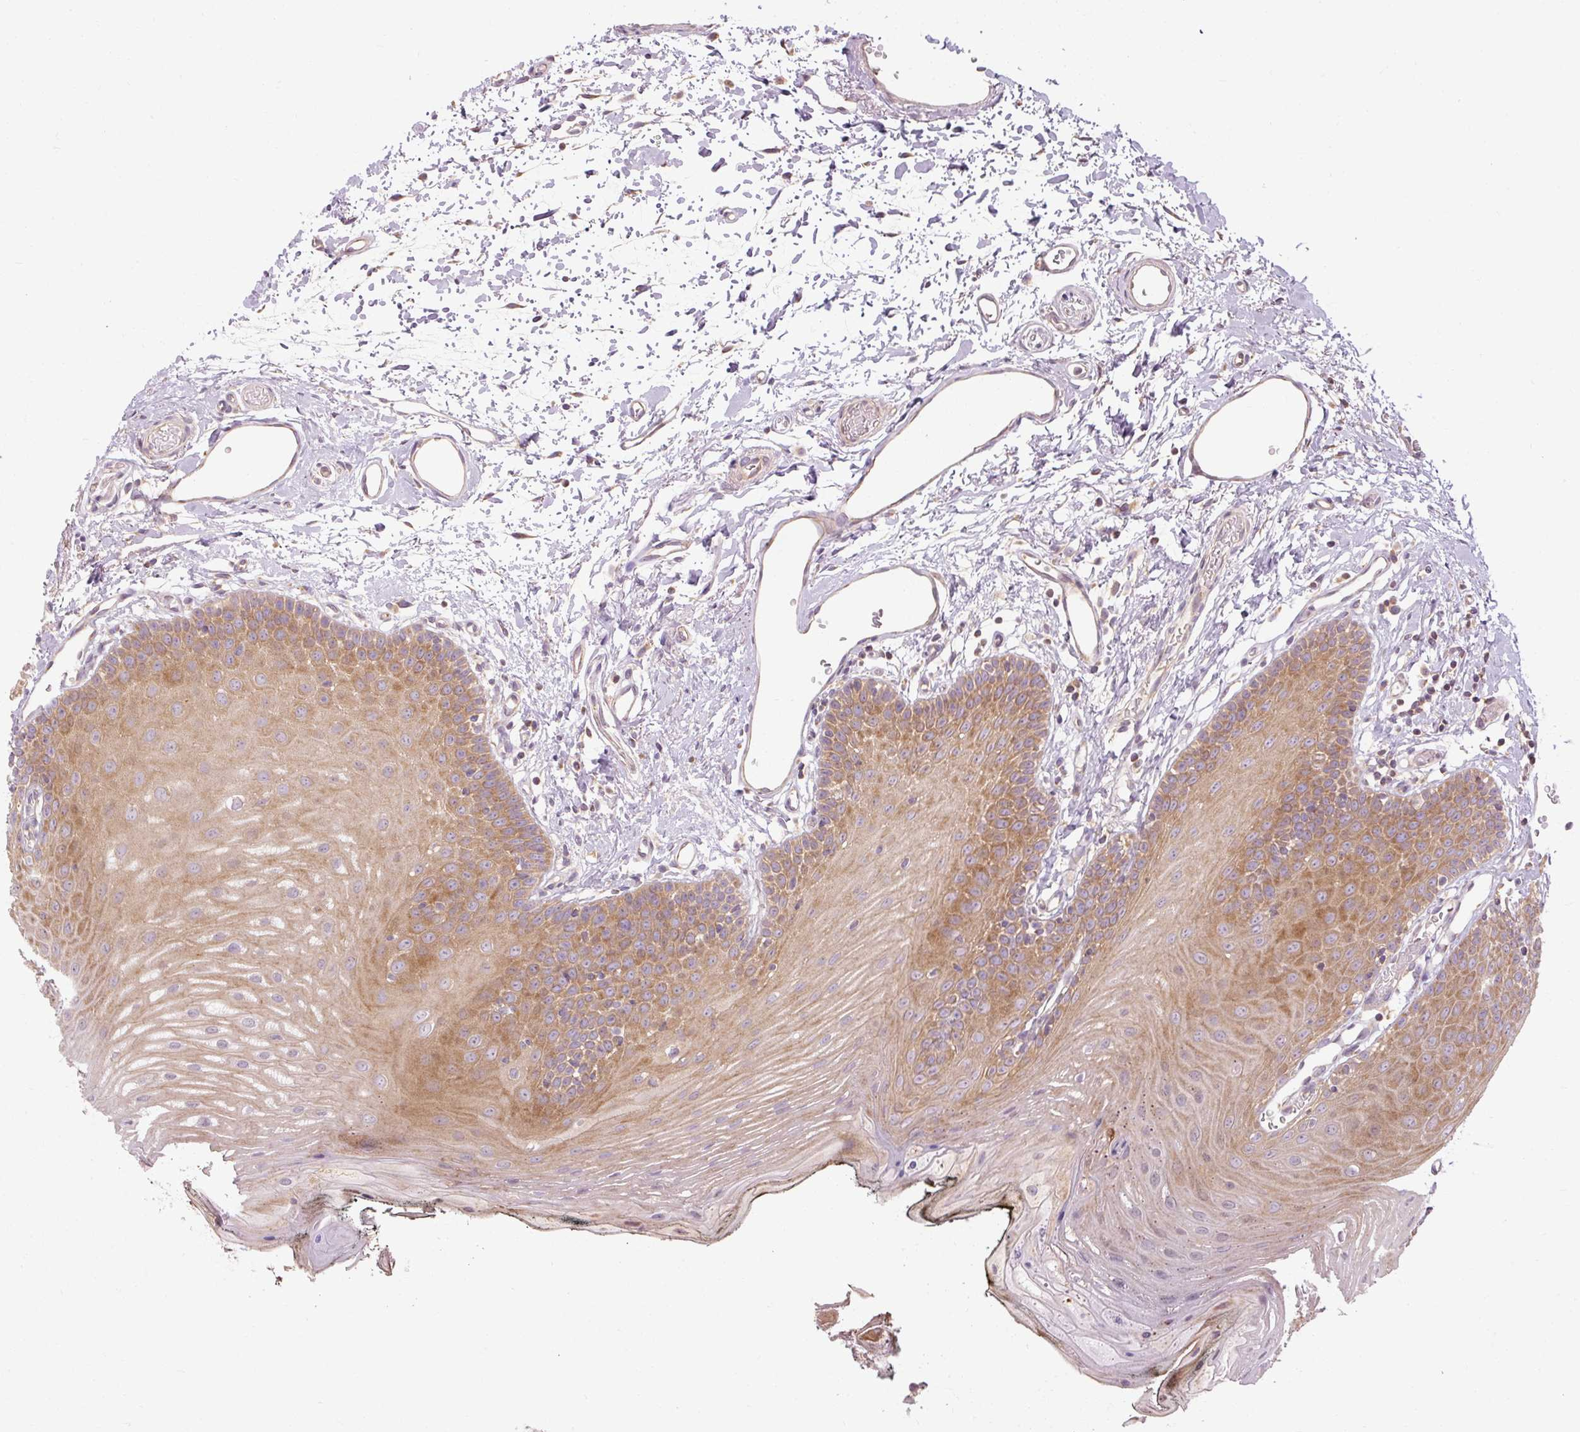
{"staining": {"intensity": "moderate", "quantity": ">75%", "location": "cytoplasmic/membranous"}, "tissue": "oral mucosa", "cell_type": "Squamous epithelial cells", "image_type": "normal", "snomed": [{"axis": "morphology", "description": "Normal tissue, NOS"}, {"axis": "morphology", "description": "Squamous cell carcinoma, NOS"}, {"axis": "topography", "description": "Oral tissue"}, {"axis": "topography", "description": "Head-Neck"}], "caption": "Protein staining demonstrates moderate cytoplasmic/membranous positivity in about >75% of squamous epithelial cells in unremarkable oral mucosa. Immunohistochemistry (ihc) stains the protein of interest in brown and the nuclei are stained blue.", "gene": "PRSS48", "patient": {"sex": "female", "age": 81}}